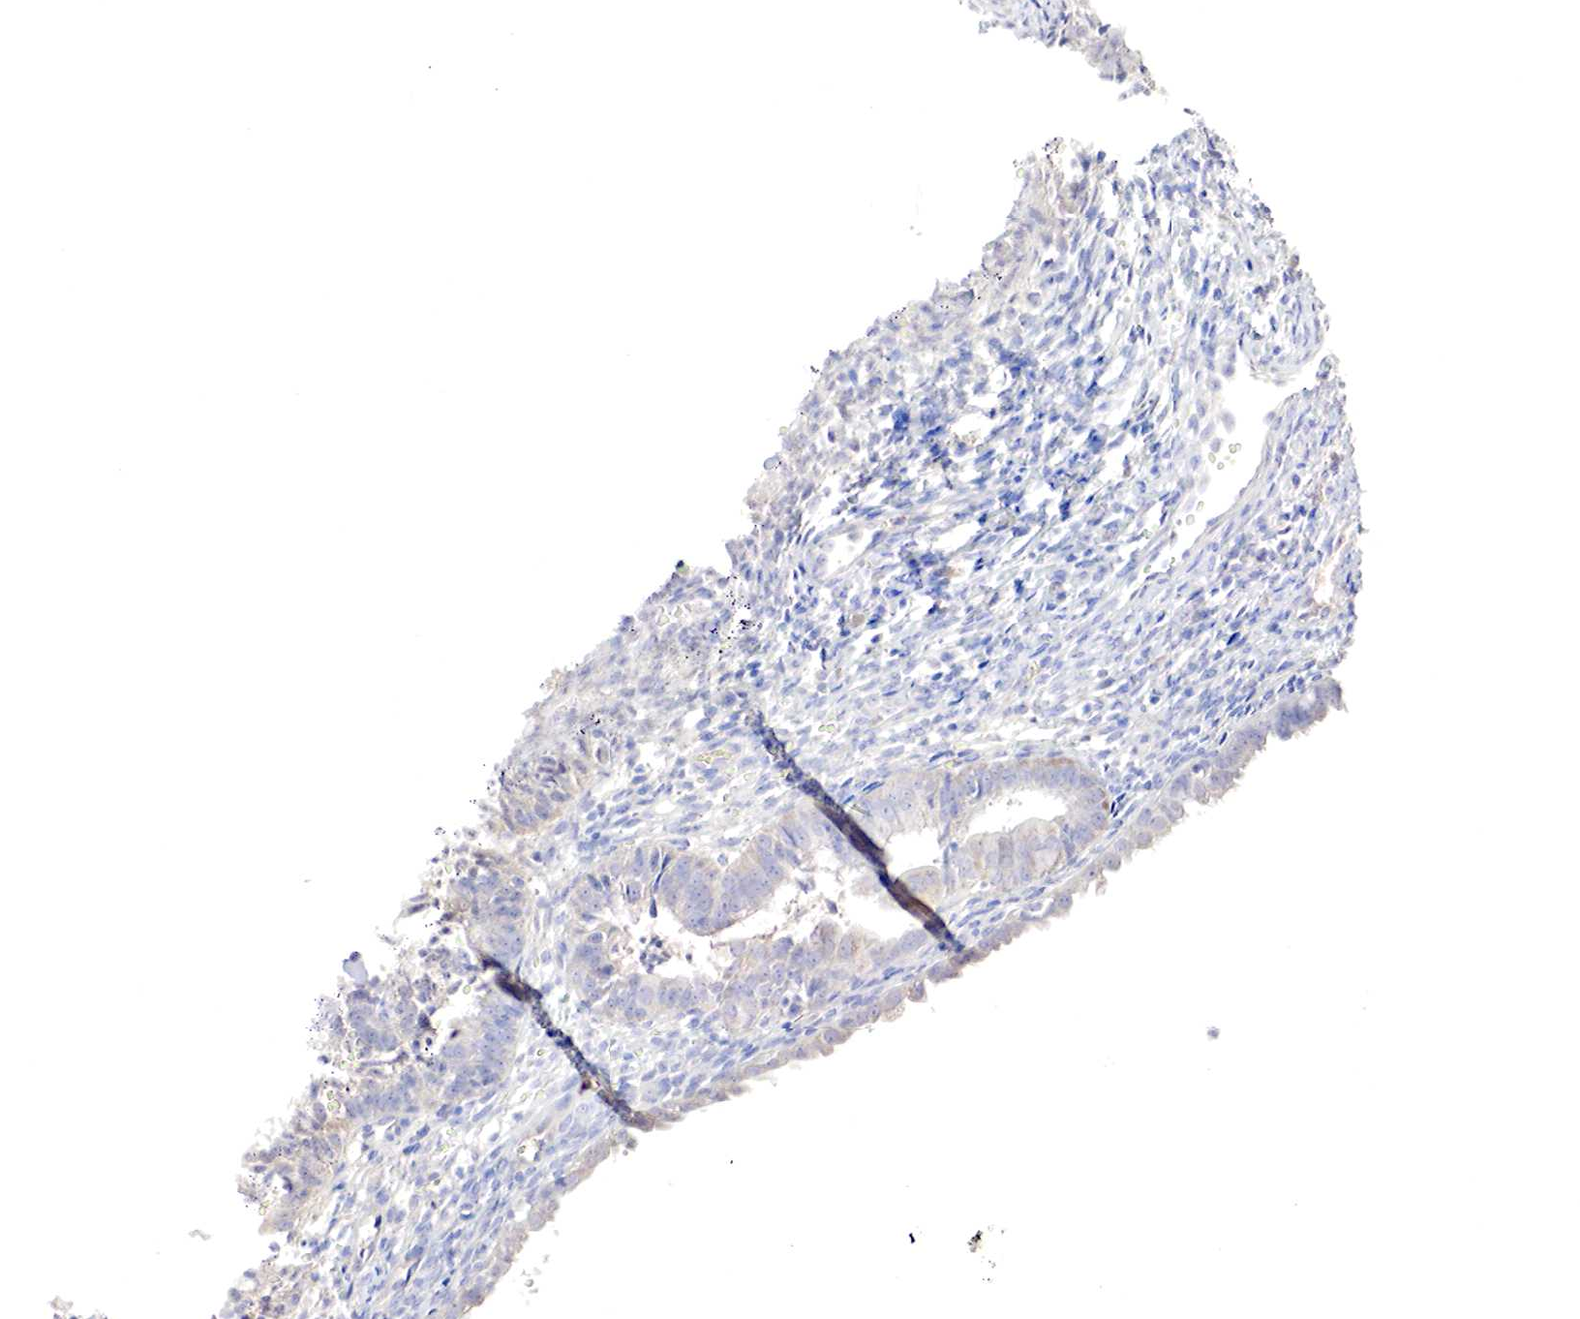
{"staining": {"intensity": "negative", "quantity": "none", "location": "none"}, "tissue": "endometrial cancer", "cell_type": "Tumor cells", "image_type": "cancer", "snomed": [{"axis": "morphology", "description": "Adenocarcinoma, NOS"}, {"axis": "topography", "description": "Endometrium"}], "caption": "DAB (3,3'-diaminobenzidine) immunohistochemical staining of human endometrial cancer (adenocarcinoma) demonstrates no significant expression in tumor cells.", "gene": "GATA1", "patient": {"sex": "female", "age": 63}}